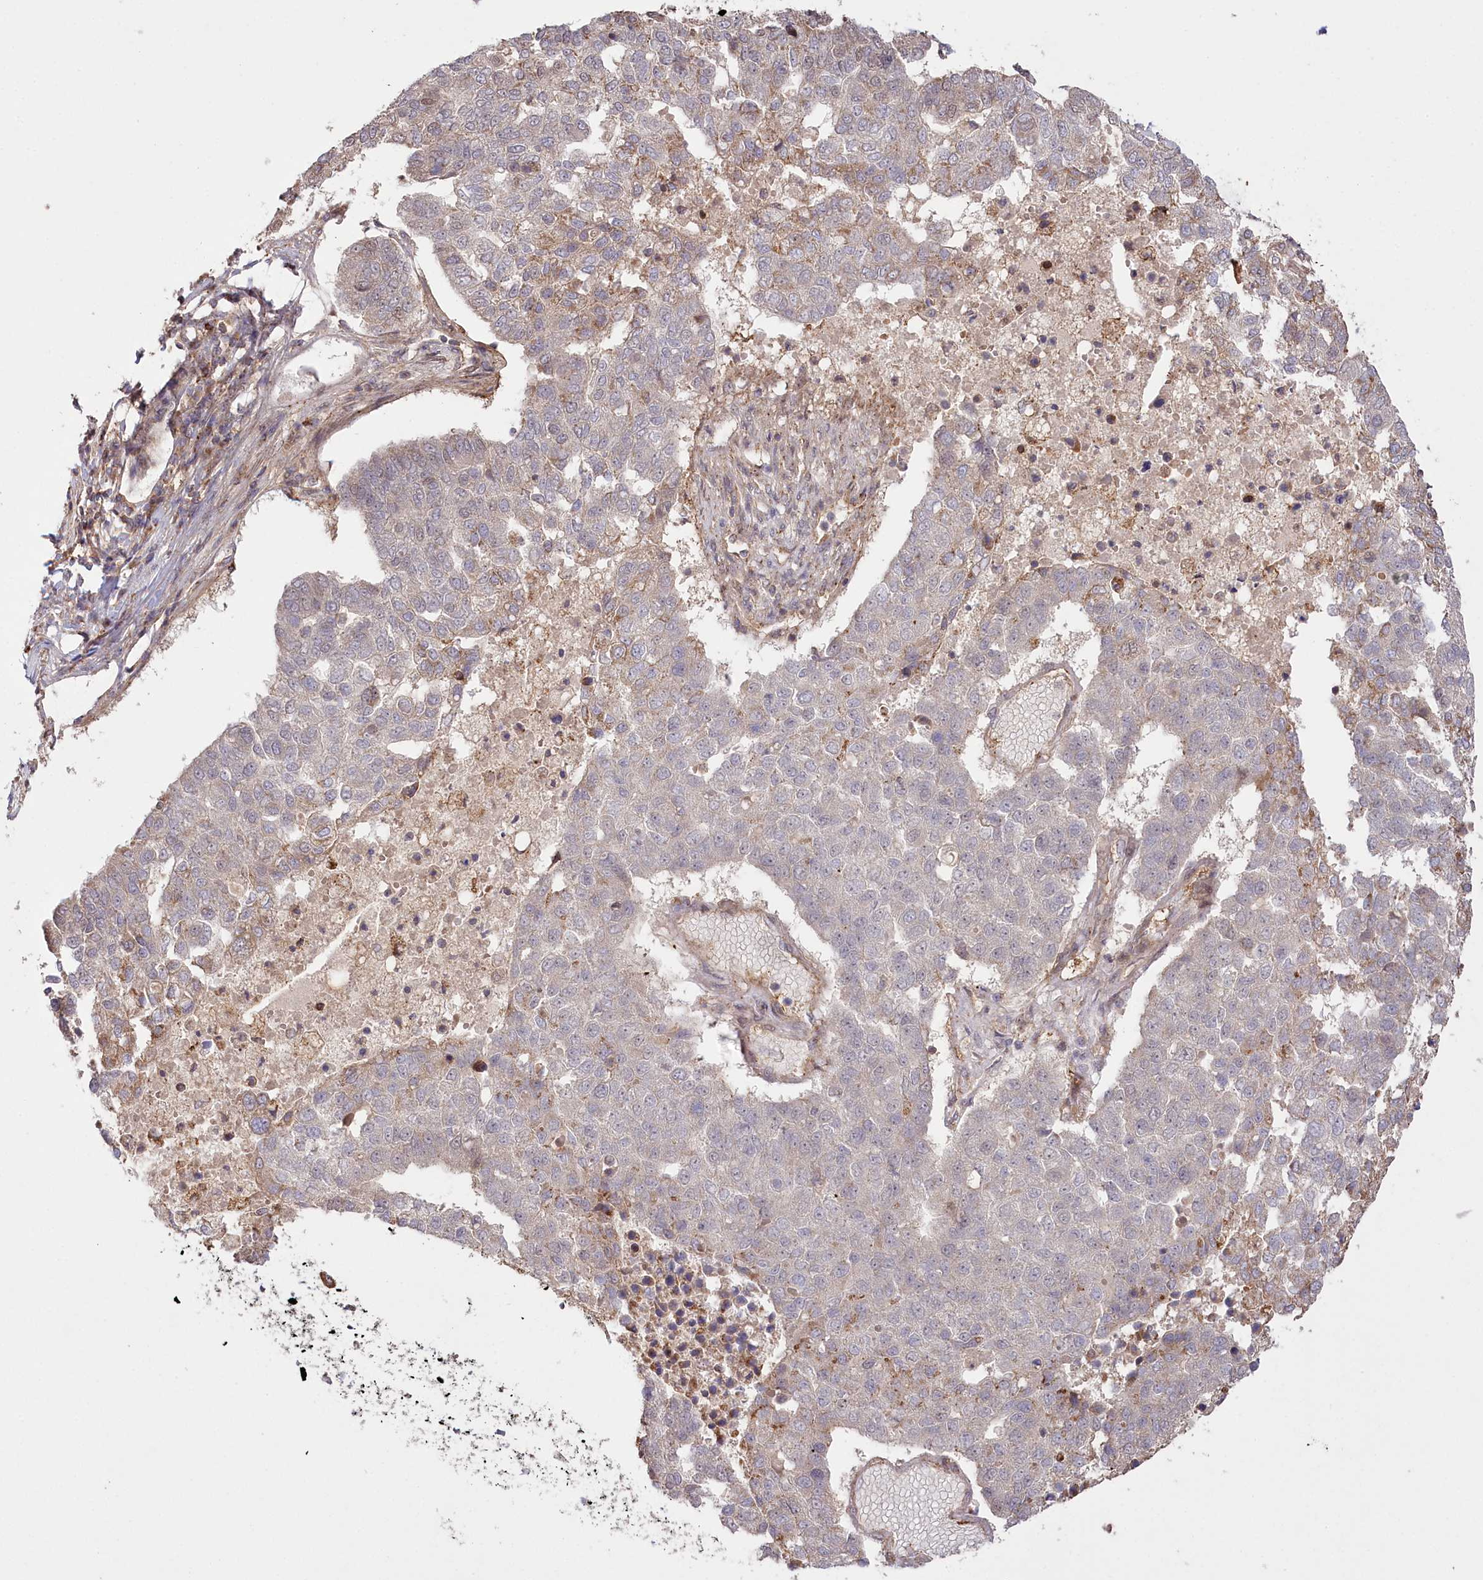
{"staining": {"intensity": "moderate", "quantity": "<25%", "location": "nuclear"}, "tissue": "pancreatic cancer", "cell_type": "Tumor cells", "image_type": "cancer", "snomed": [{"axis": "morphology", "description": "Adenocarcinoma, NOS"}, {"axis": "topography", "description": "Pancreas"}], "caption": "A photomicrograph showing moderate nuclear staining in about <25% of tumor cells in pancreatic cancer (adenocarcinoma), as visualized by brown immunohistochemical staining.", "gene": "CCDC91", "patient": {"sex": "female", "age": 61}}